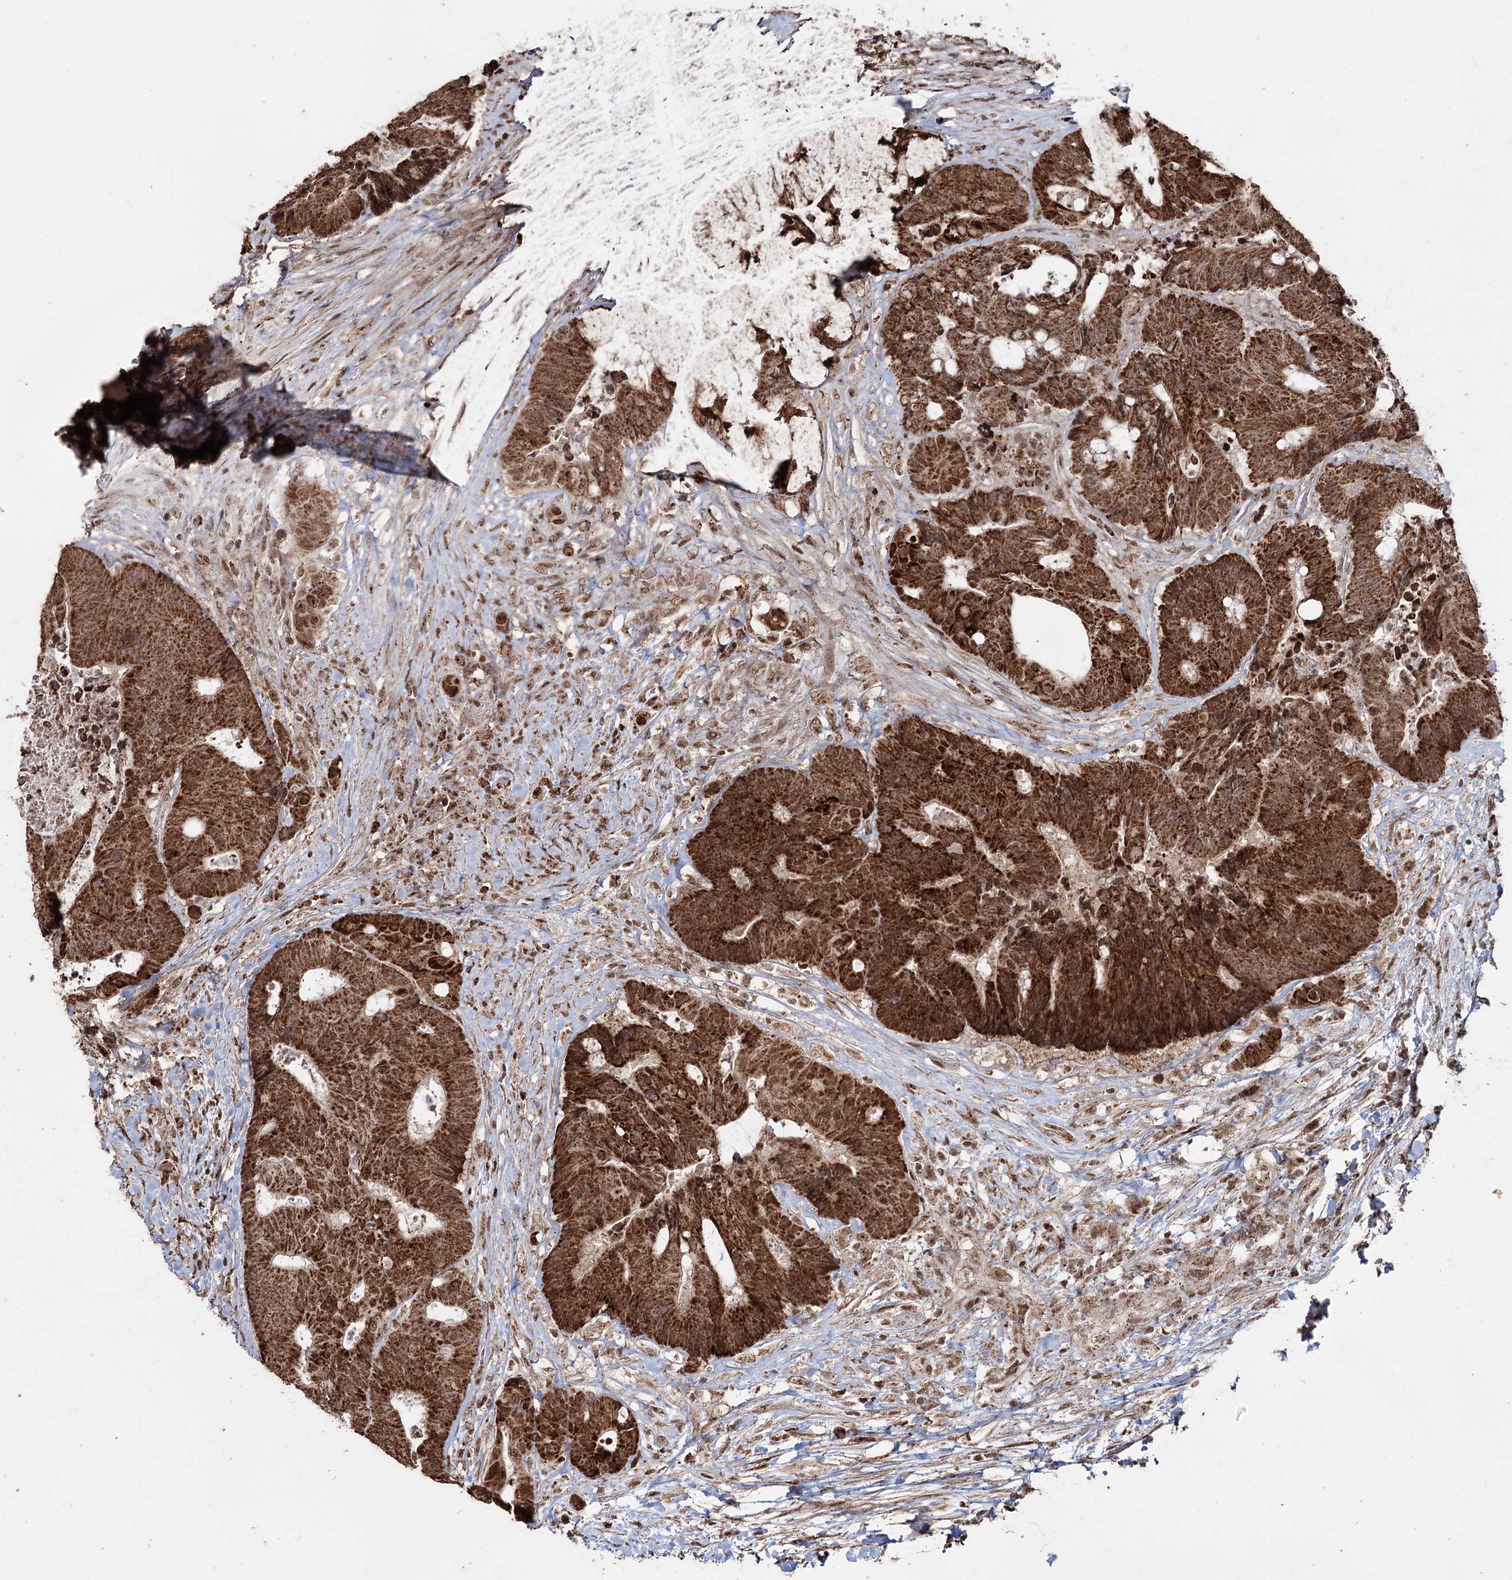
{"staining": {"intensity": "strong", "quantity": ">75%", "location": "cytoplasmic/membranous"}, "tissue": "colorectal cancer", "cell_type": "Tumor cells", "image_type": "cancer", "snomed": [{"axis": "morphology", "description": "Adenocarcinoma, NOS"}, {"axis": "topography", "description": "Rectum"}], "caption": "Immunohistochemical staining of colorectal cancer (adenocarcinoma) shows high levels of strong cytoplasmic/membranous positivity in approximately >75% of tumor cells. The staining was performed using DAB (3,3'-diaminobenzidine), with brown indicating positive protein expression. Nuclei are stained blue with hematoxylin.", "gene": "PDHX", "patient": {"sex": "male", "age": 69}}